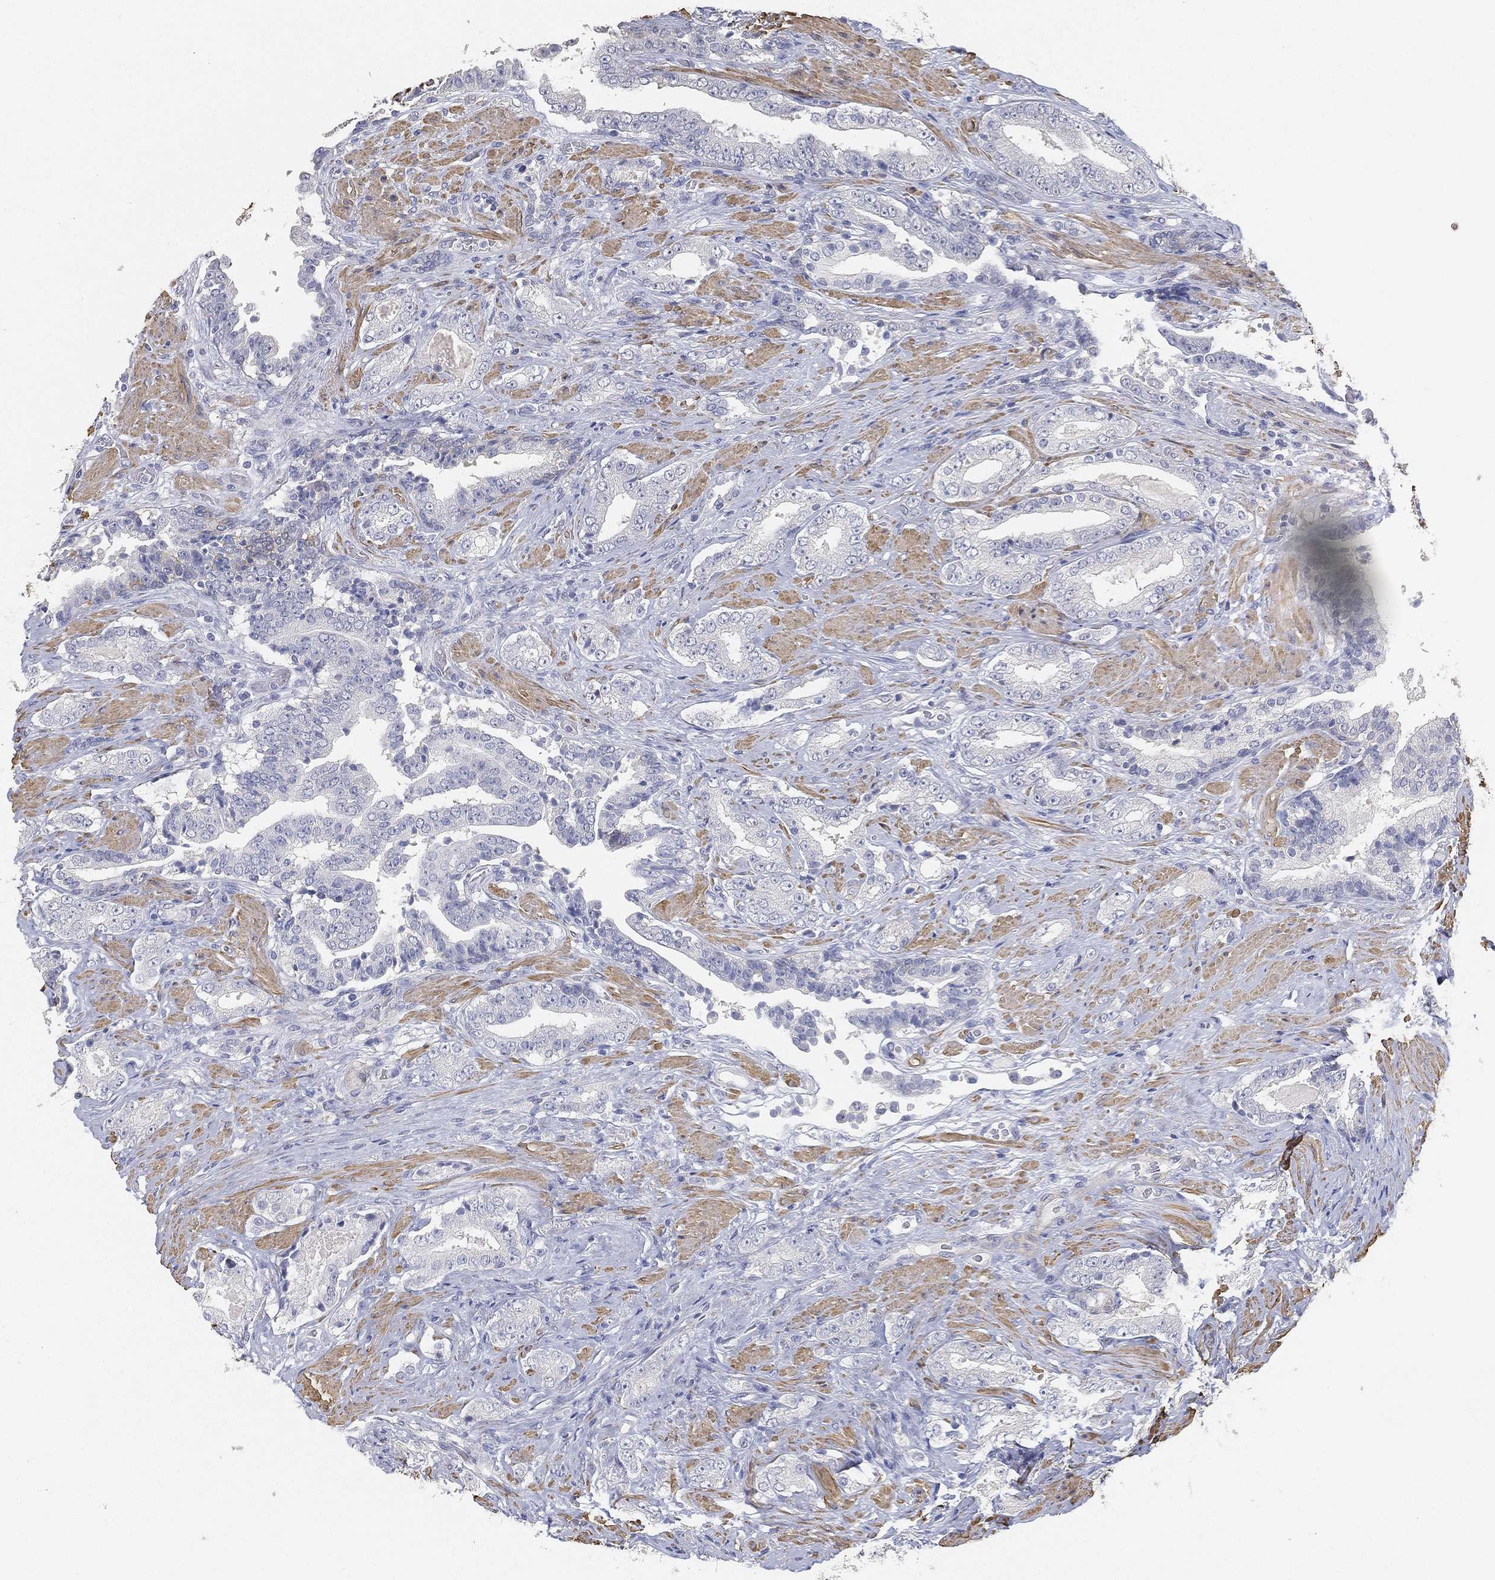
{"staining": {"intensity": "negative", "quantity": "none", "location": "none"}, "tissue": "prostate cancer", "cell_type": "Tumor cells", "image_type": "cancer", "snomed": [{"axis": "morphology", "description": "Adenocarcinoma, Low grade"}, {"axis": "topography", "description": "Prostate and seminal vesicle, NOS"}], "caption": "Adenocarcinoma (low-grade) (prostate) was stained to show a protein in brown. There is no significant positivity in tumor cells.", "gene": "GPR61", "patient": {"sex": "male", "age": 61}}